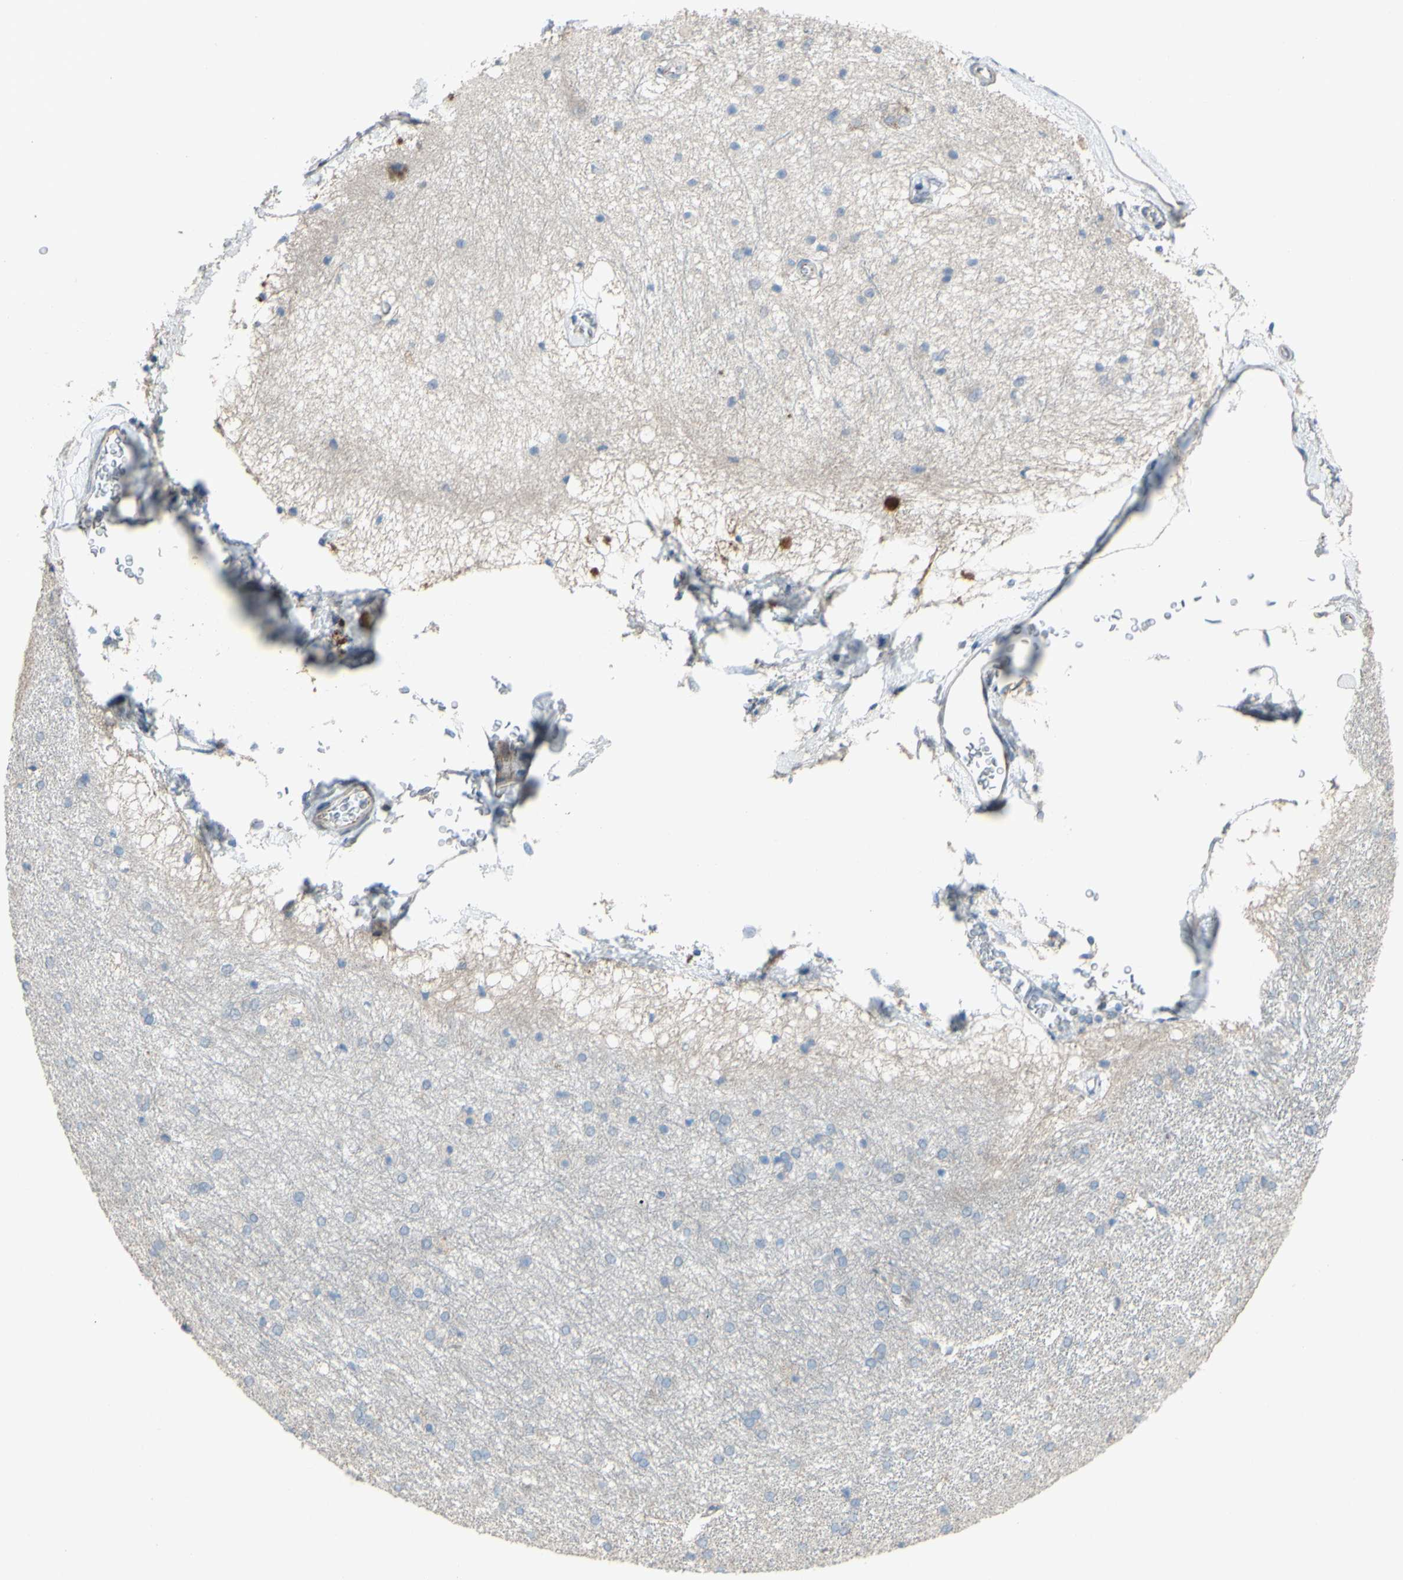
{"staining": {"intensity": "negative", "quantity": "none", "location": "none"}, "tissue": "hippocampus", "cell_type": "Glial cells", "image_type": "normal", "snomed": [{"axis": "morphology", "description": "Normal tissue, NOS"}, {"axis": "topography", "description": "Hippocampus"}], "caption": "Immunohistochemical staining of benign hippocampus shows no significant positivity in glial cells. (Brightfield microscopy of DAB (3,3'-diaminobenzidine) IHC at high magnification).", "gene": "CDCP1", "patient": {"sex": "female", "age": 19}}